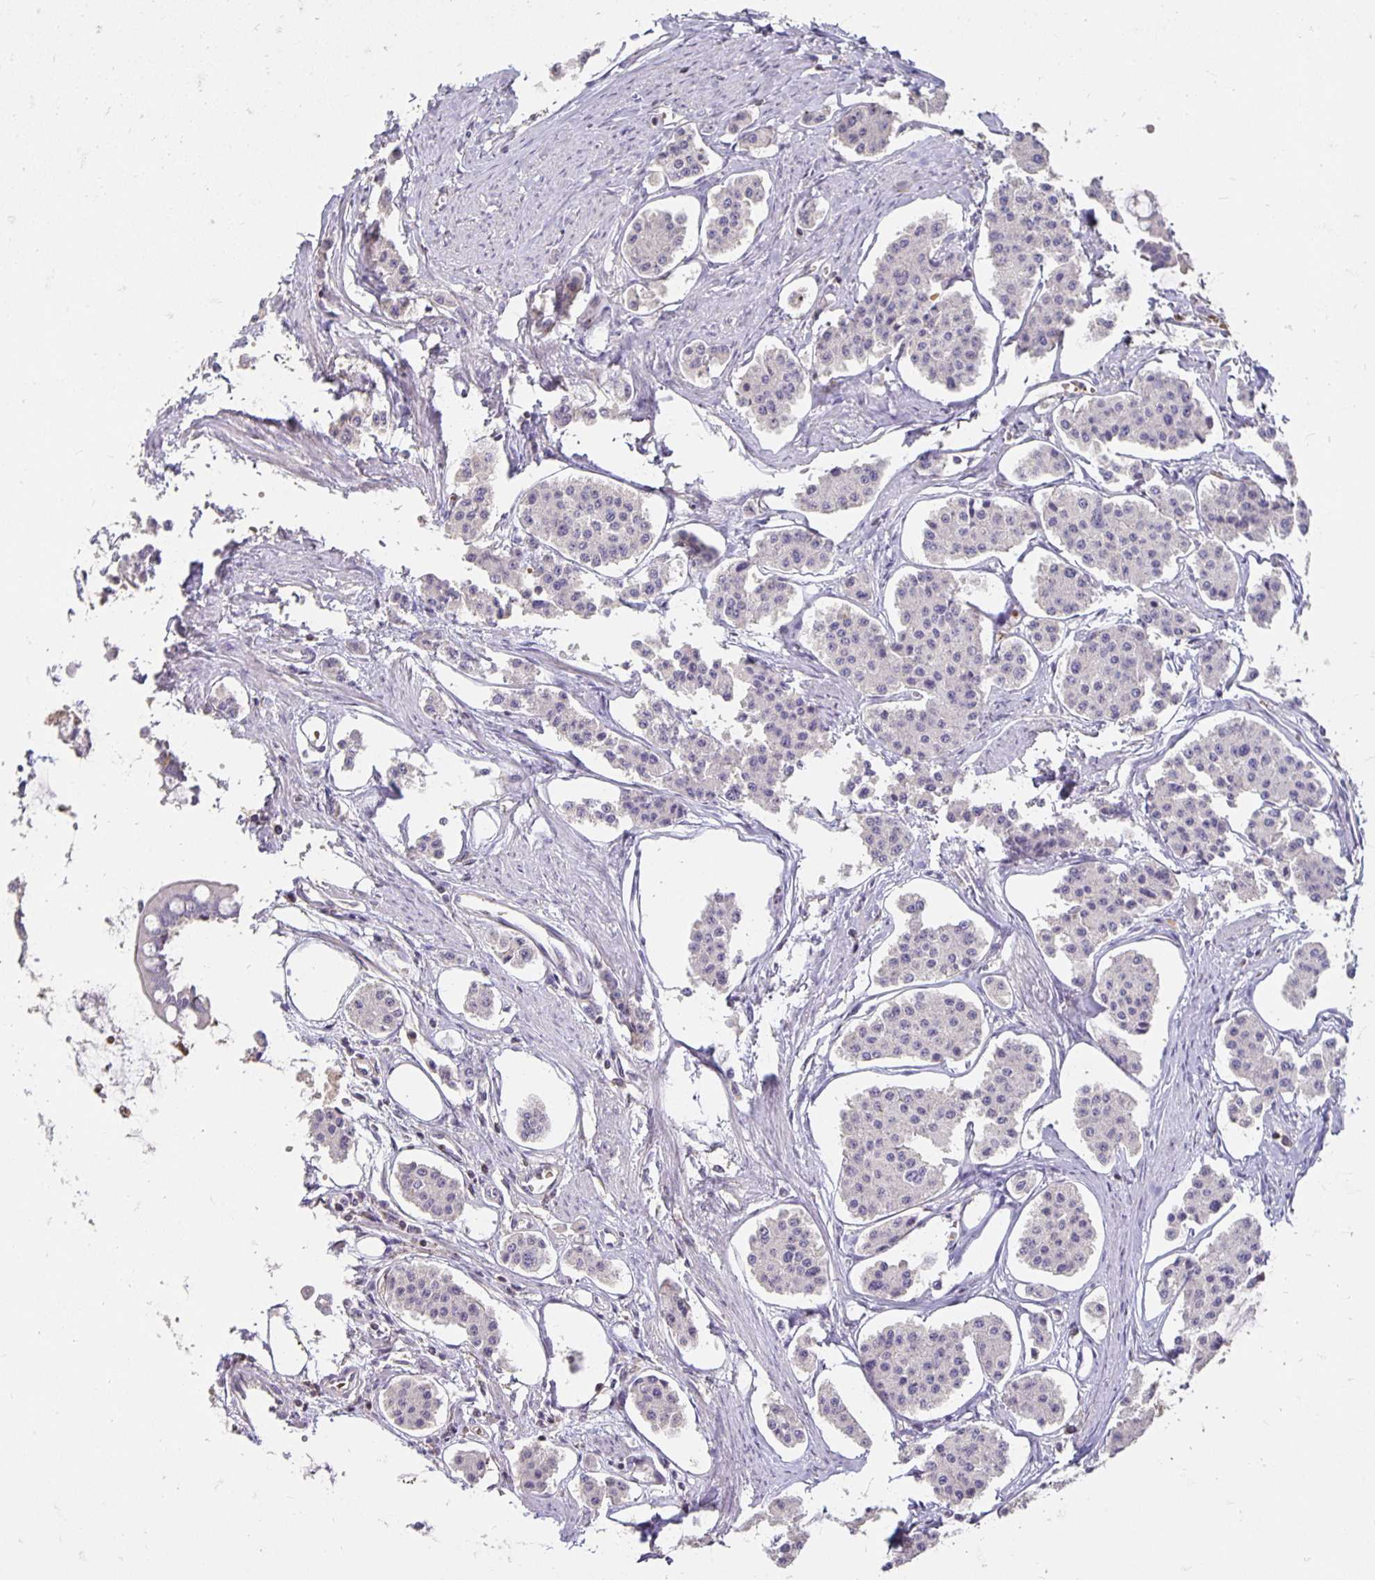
{"staining": {"intensity": "negative", "quantity": "none", "location": "none"}, "tissue": "carcinoid", "cell_type": "Tumor cells", "image_type": "cancer", "snomed": [{"axis": "morphology", "description": "Carcinoid, malignant, NOS"}, {"axis": "topography", "description": "Small intestine"}], "caption": "A micrograph of human malignant carcinoid is negative for staining in tumor cells.", "gene": "CST6", "patient": {"sex": "female", "age": 65}}